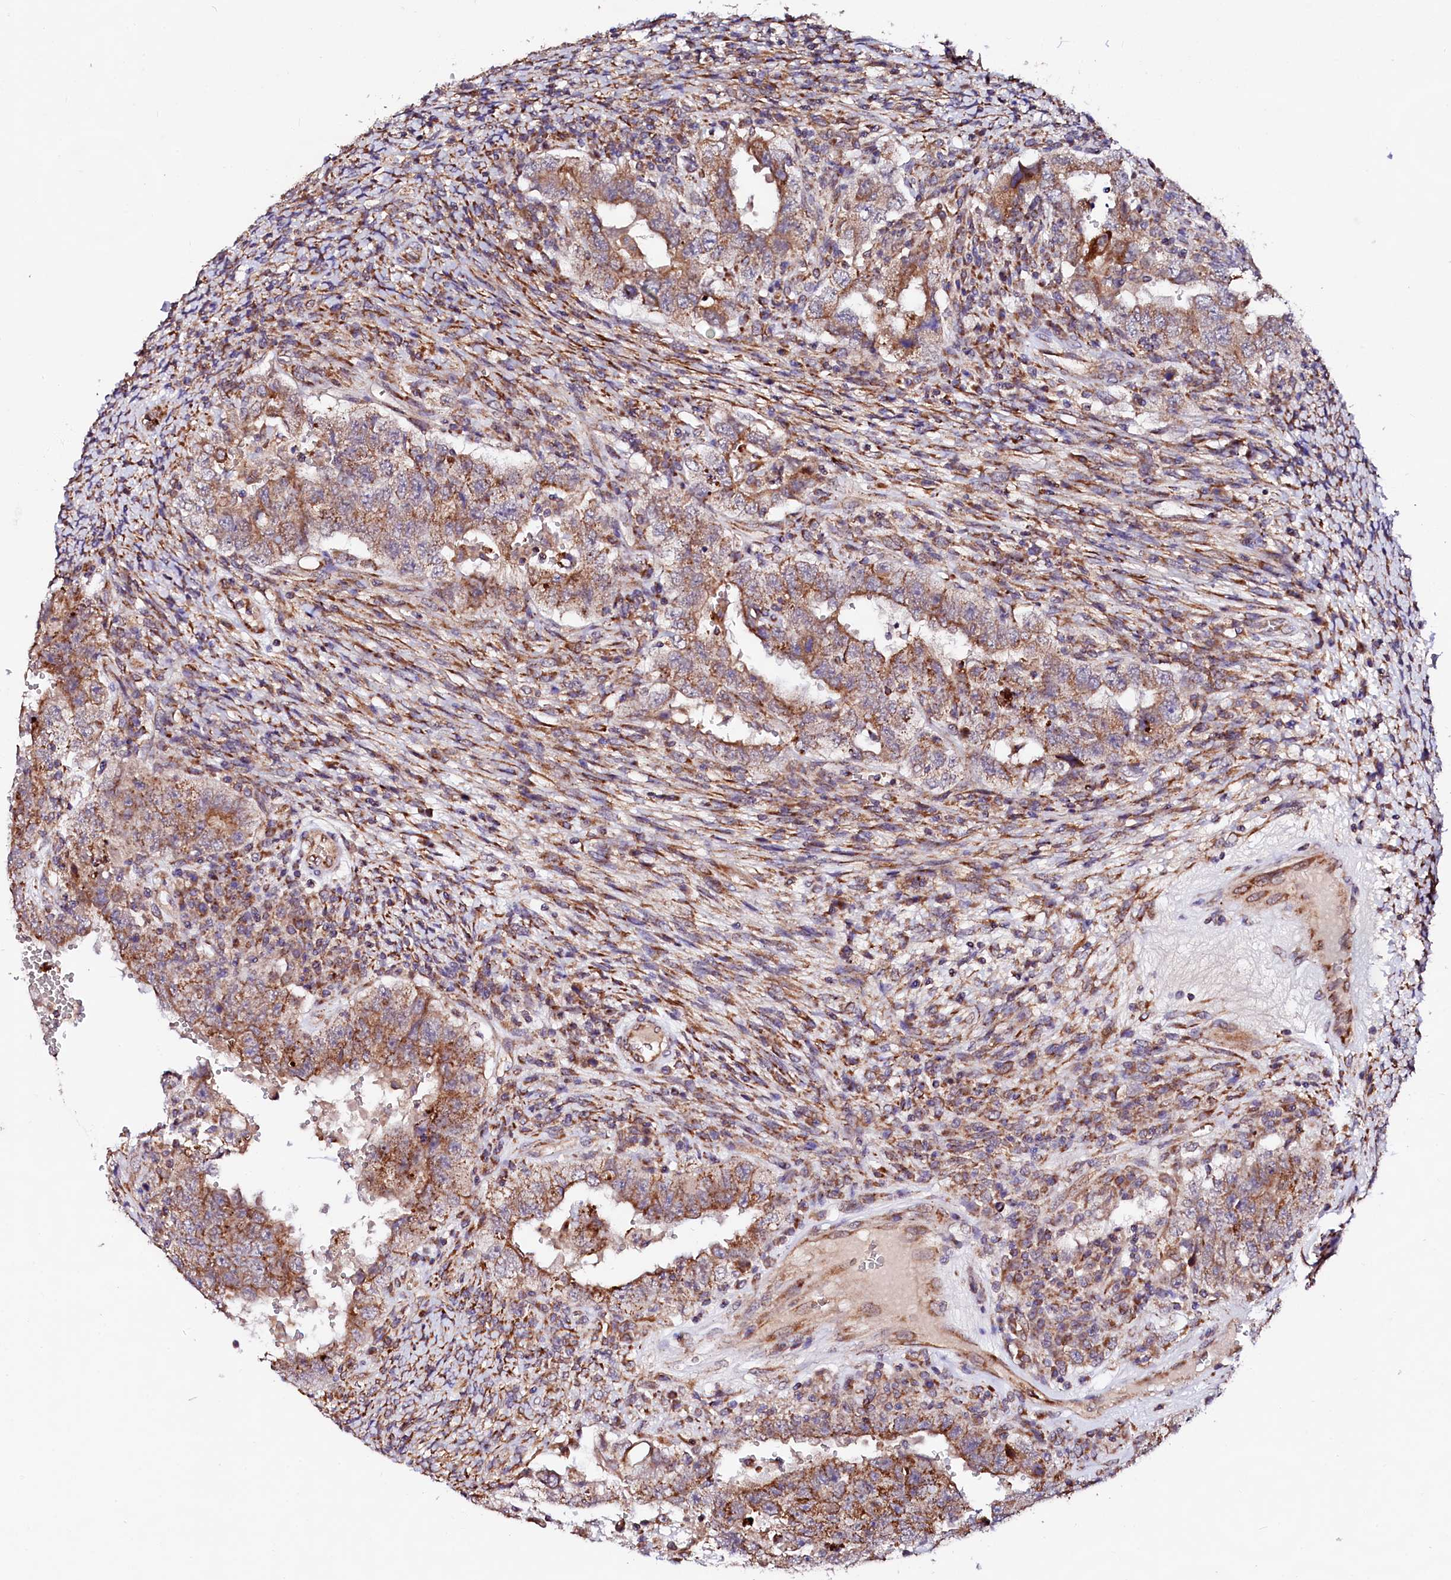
{"staining": {"intensity": "moderate", "quantity": ">75%", "location": "cytoplasmic/membranous"}, "tissue": "testis cancer", "cell_type": "Tumor cells", "image_type": "cancer", "snomed": [{"axis": "morphology", "description": "Carcinoma, Embryonal, NOS"}, {"axis": "topography", "description": "Testis"}], "caption": "Testis cancer stained with DAB immunohistochemistry displays medium levels of moderate cytoplasmic/membranous positivity in about >75% of tumor cells.", "gene": "UBE3C", "patient": {"sex": "male", "age": 26}}